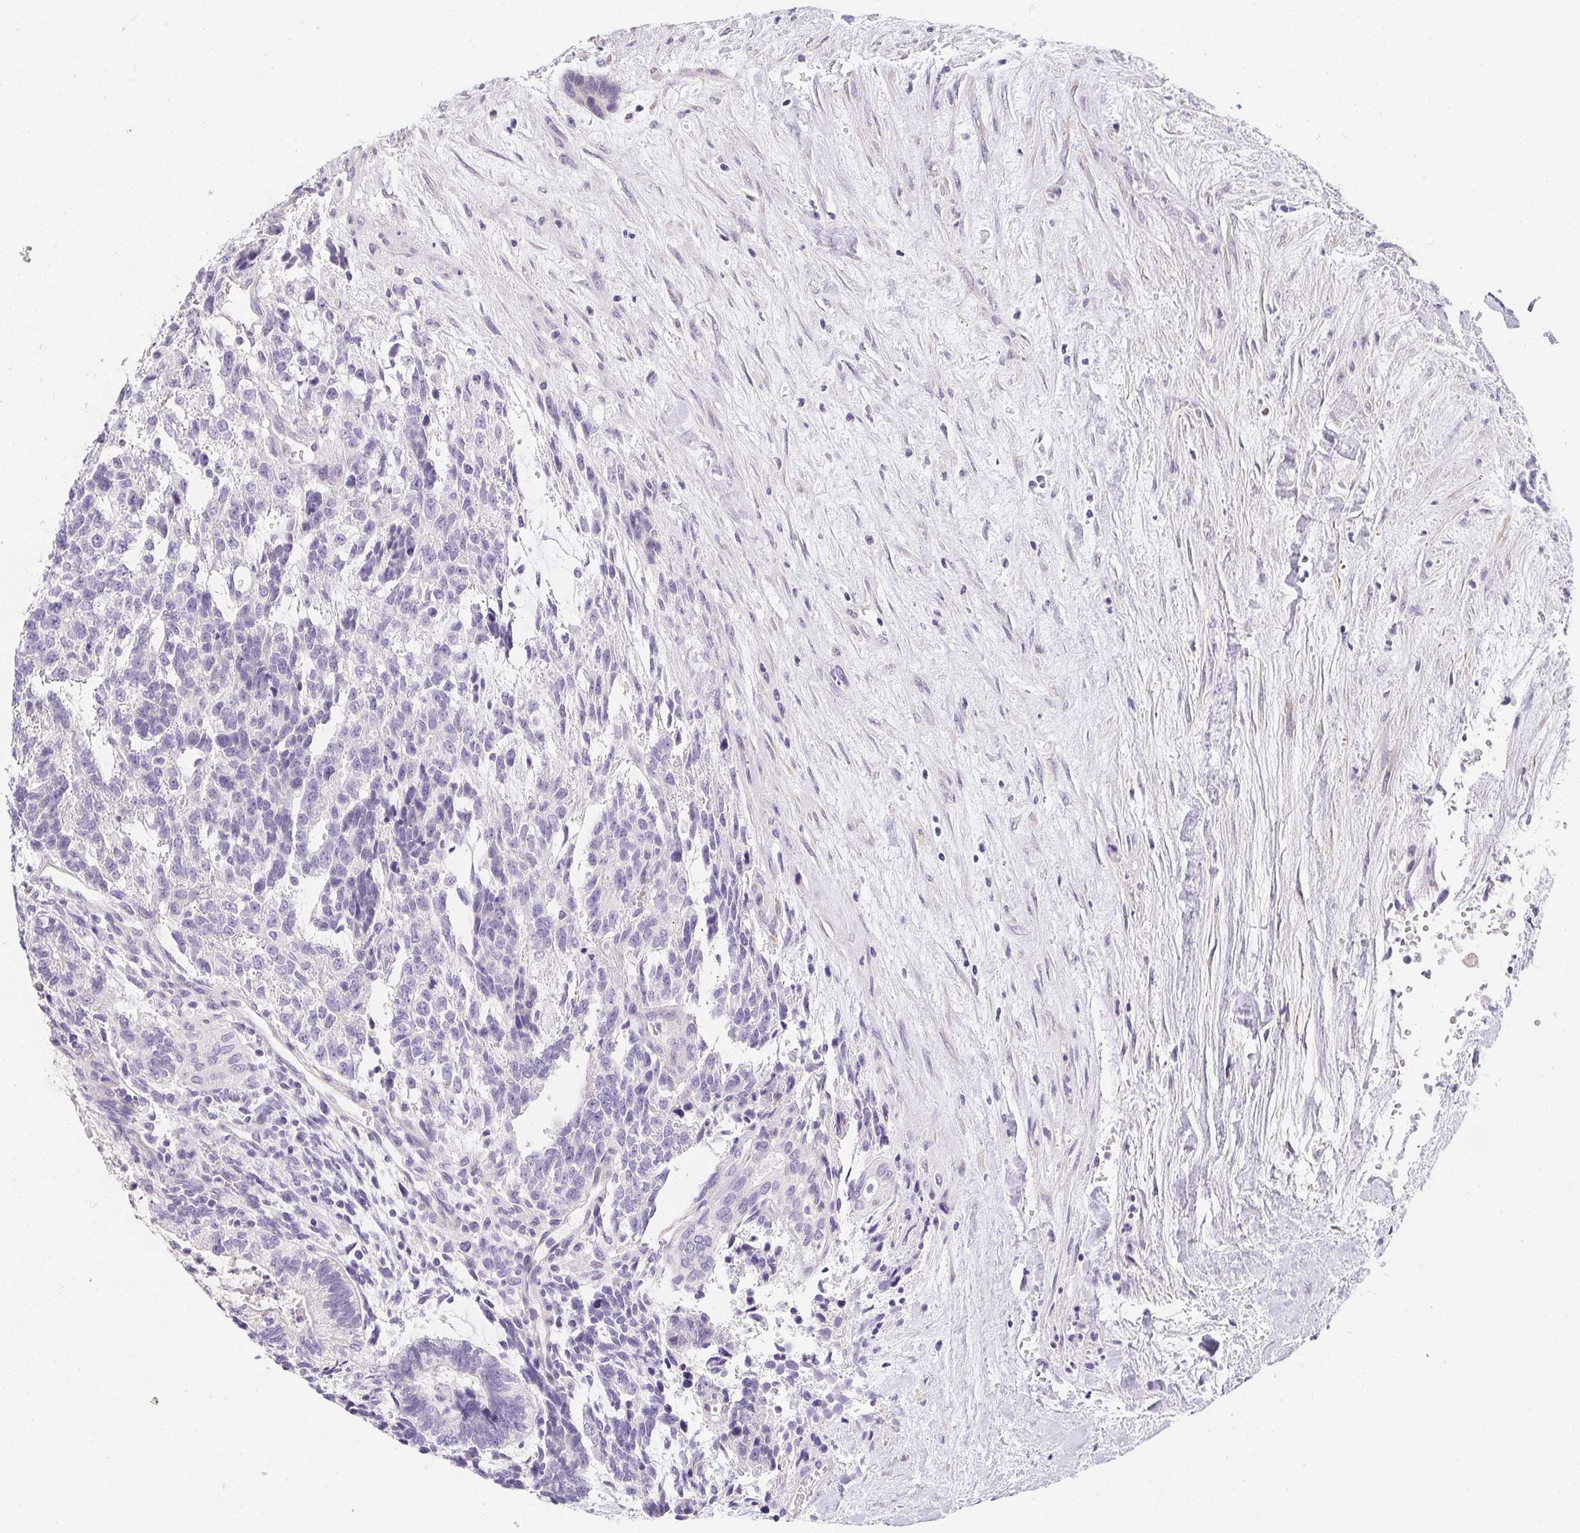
{"staining": {"intensity": "negative", "quantity": "none", "location": "none"}, "tissue": "testis cancer", "cell_type": "Tumor cells", "image_type": "cancer", "snomed": [{"axis": "morphology", "description": "Carcinoma, Embryonal, NOS"}, {"axis": "topography", "description": "Testis"}], "caption": "A micrograph of human embryonal carcinoma (testis) is negative for staining in tumor cells. (Immunohistochemistry, brightfield microscopy, high magnification).", "gene": "MAP1A", "patient": {"sex": "male", "age": 23}}